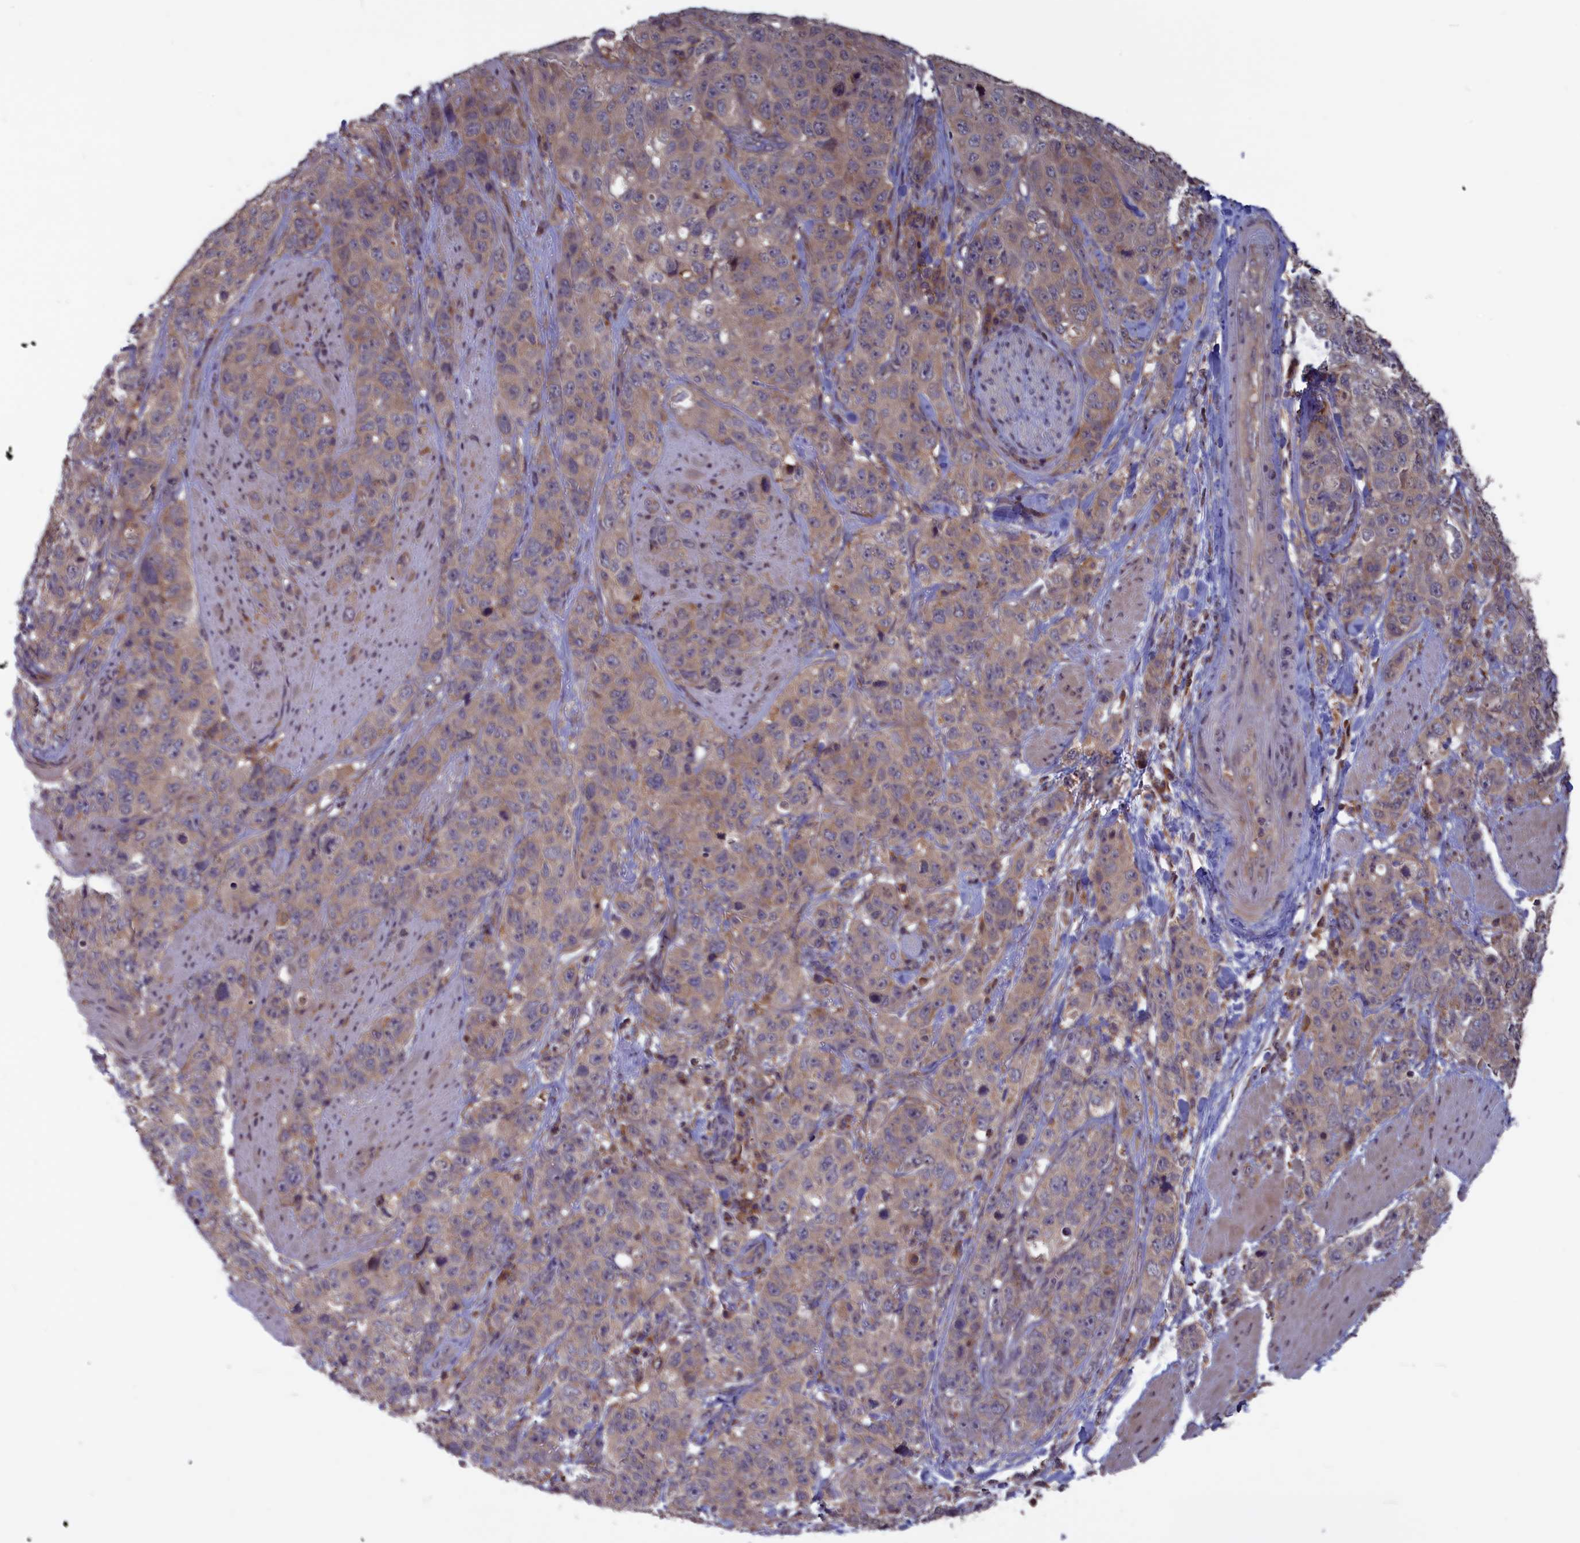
{"staining": {"intensity": "weak", "quantity": "25%-75%", "location": "cytoplasmic/membranous"}, "tissue": "stomach cancer", "cell_type": "Tumor cells", "image_type": "cancer", "snomed": [{"axis": "morphology", "description": "Adenocarcinoma, NOS"}, {"axis": "topography", "description": "Stomach"}], "caption": "Approximately 25%-75% of tumor cells in adenocarcinoma (stomach) show weak cytoplasmic/membranous protein staining as visualized by brown immunohistochemical staining.", "gene": "CACTIN", "patient": {"sex": "male", "age": 48}}